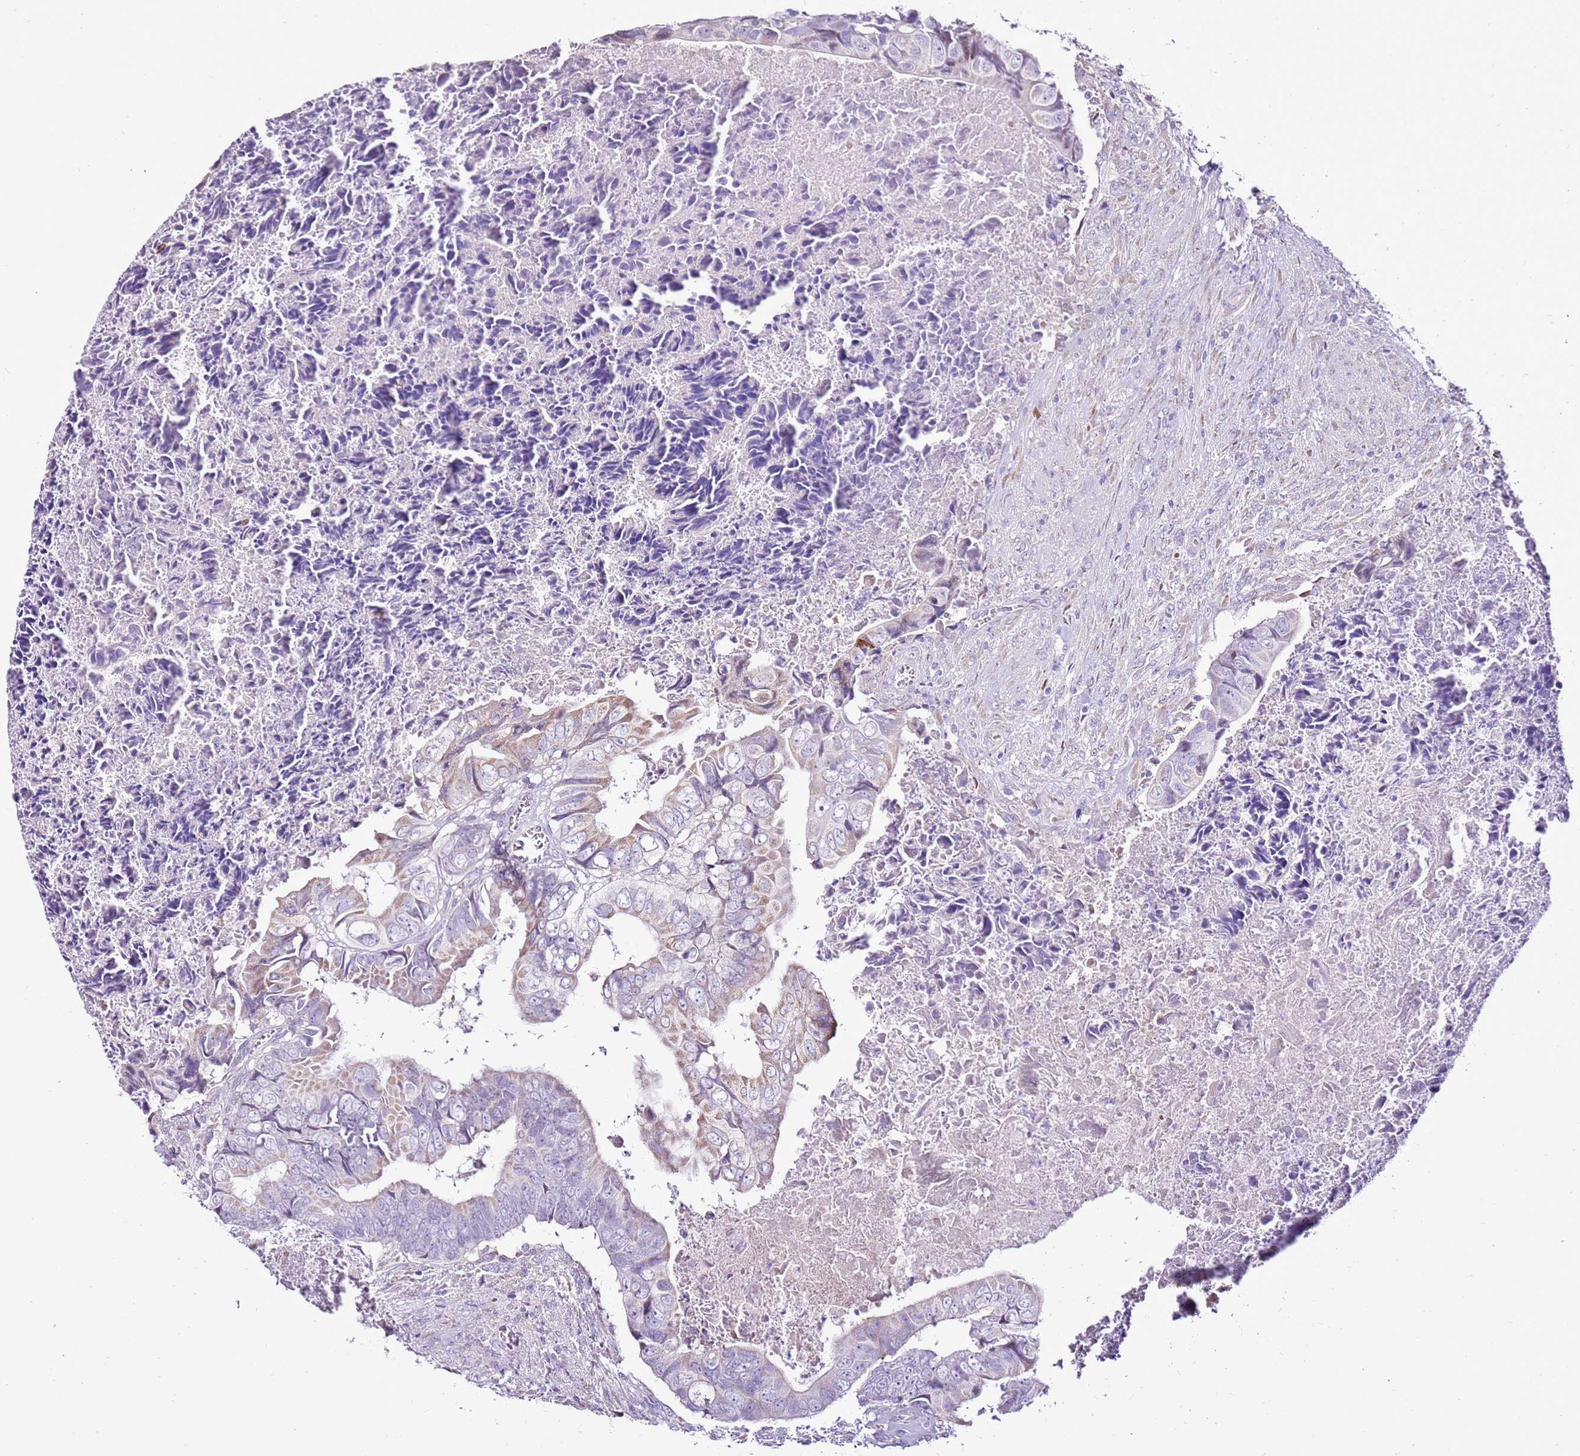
{"staining": {"intensity": "negative", "quantity": "none", "location": "none"}, "tissue": "colorectal cancer", "cell_type": "Tumor cells", "image_type": "cancer", "snomed": [{"axis": "morphology", "description": "Adenocarcinoma, NOS"}, {"axis": "topography", "description": "Rectum"}], "caption": "This is an IHC histopathology image of colorectal cancer (adenocarcinoma). There is no expression in tumor cells.", "gene": "SLC38A5", "patient": {"sex": "female", "age": 78}}